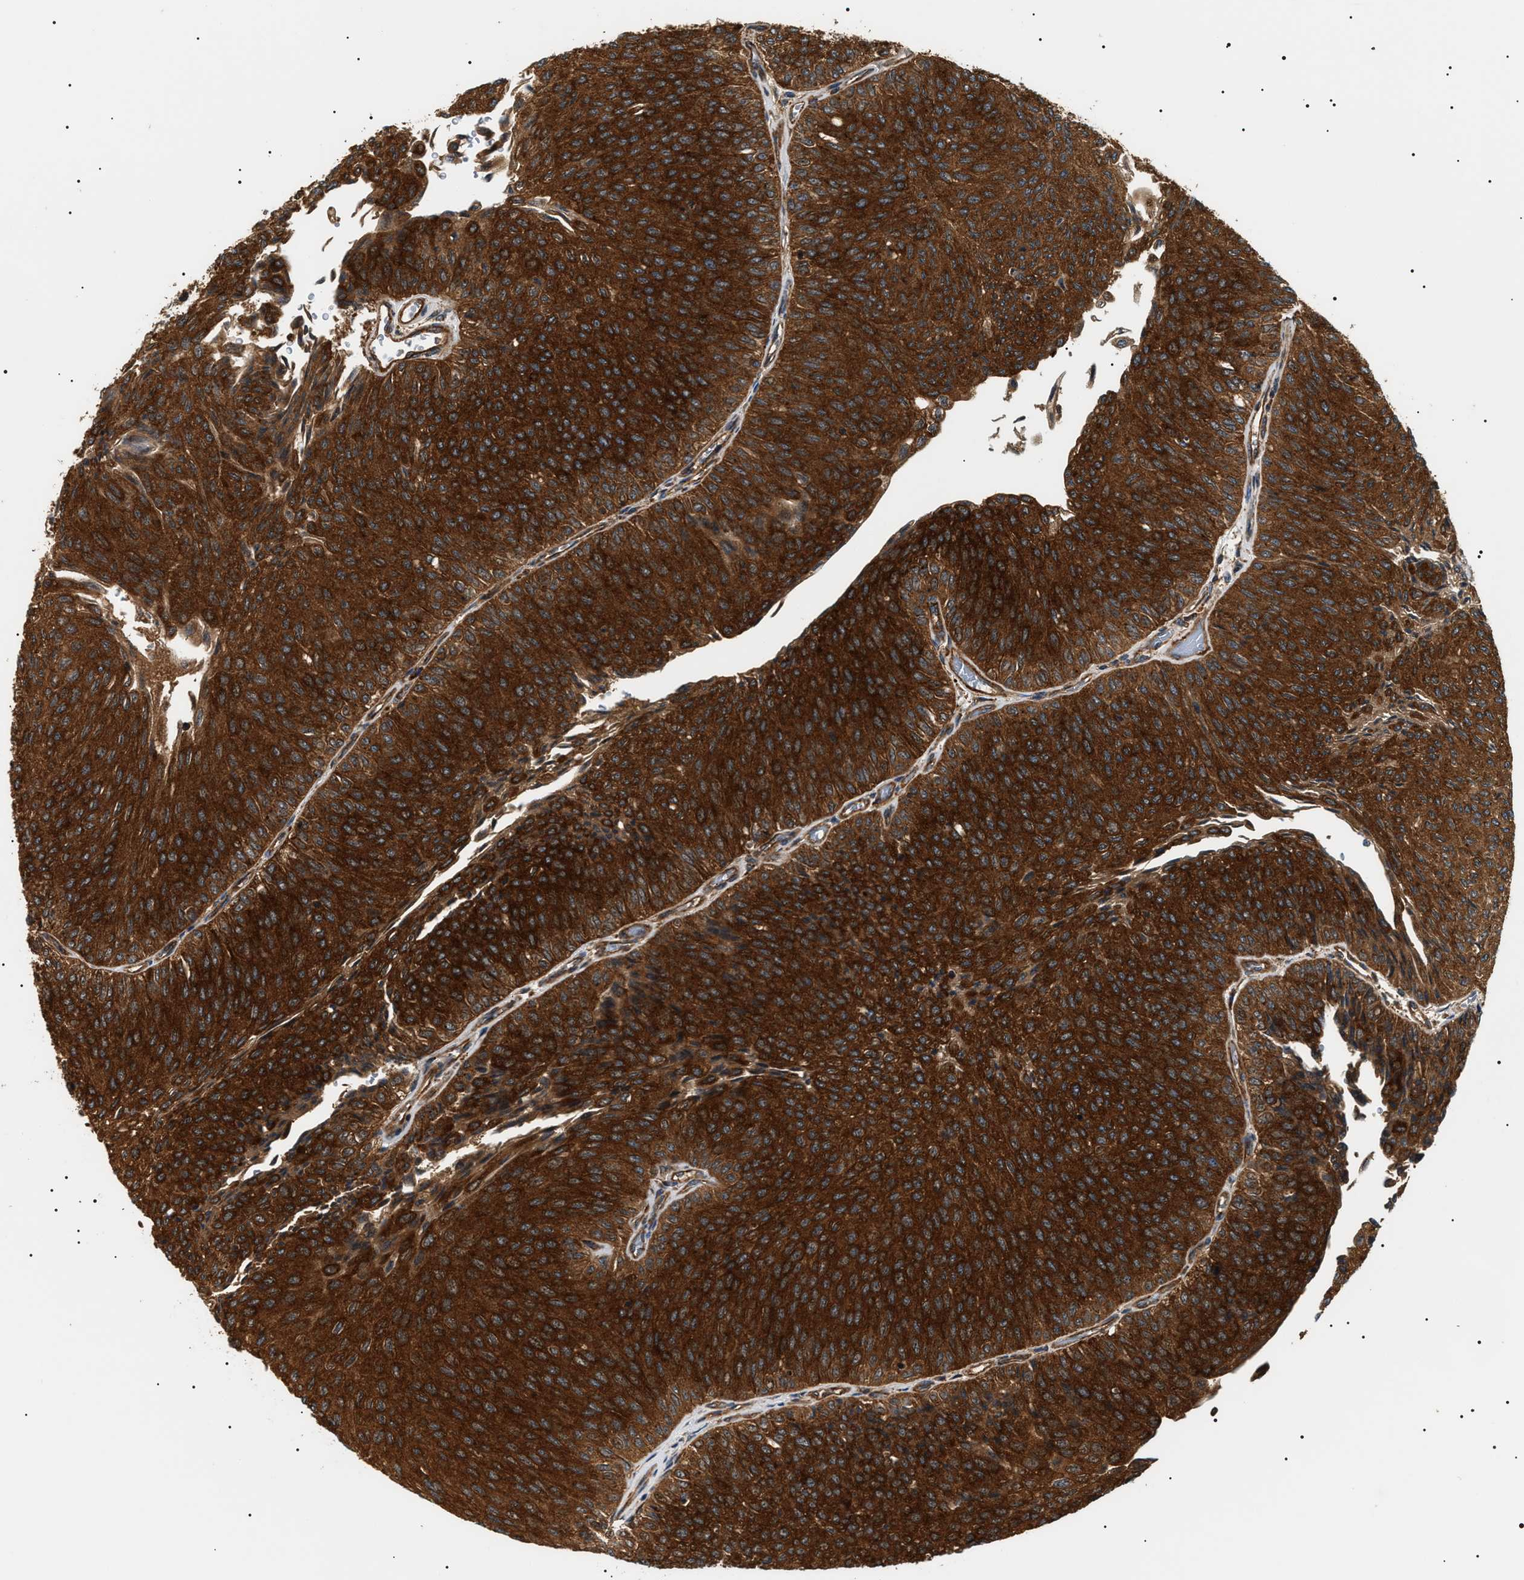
{"staining": {"intensity": "strong", "quantity": ">75%", "location": "cytoplasmic/membranous"}, "tissue": "urothelial cancer", "cell_type": "Tumor cells", "image_type": "cancer", "snomed": [{"axis": "morphology", "description": "Urothelial carcinoma, Low grade"}, {"axis": "topography", "description": "Urinary bladder"}], "caption": "Protein analysis of low-grade urothelial carcinoma tissue reveals strong cytoplasmic/membranous positivity in about >75% of tumor cells. The staining was performed using DAB, with brown indicating positive protein expression. Nuclei are stained blue with hematoxylin.", "gene": "SH3GLB2", "patient": {"sex": "male", "age": 78}}